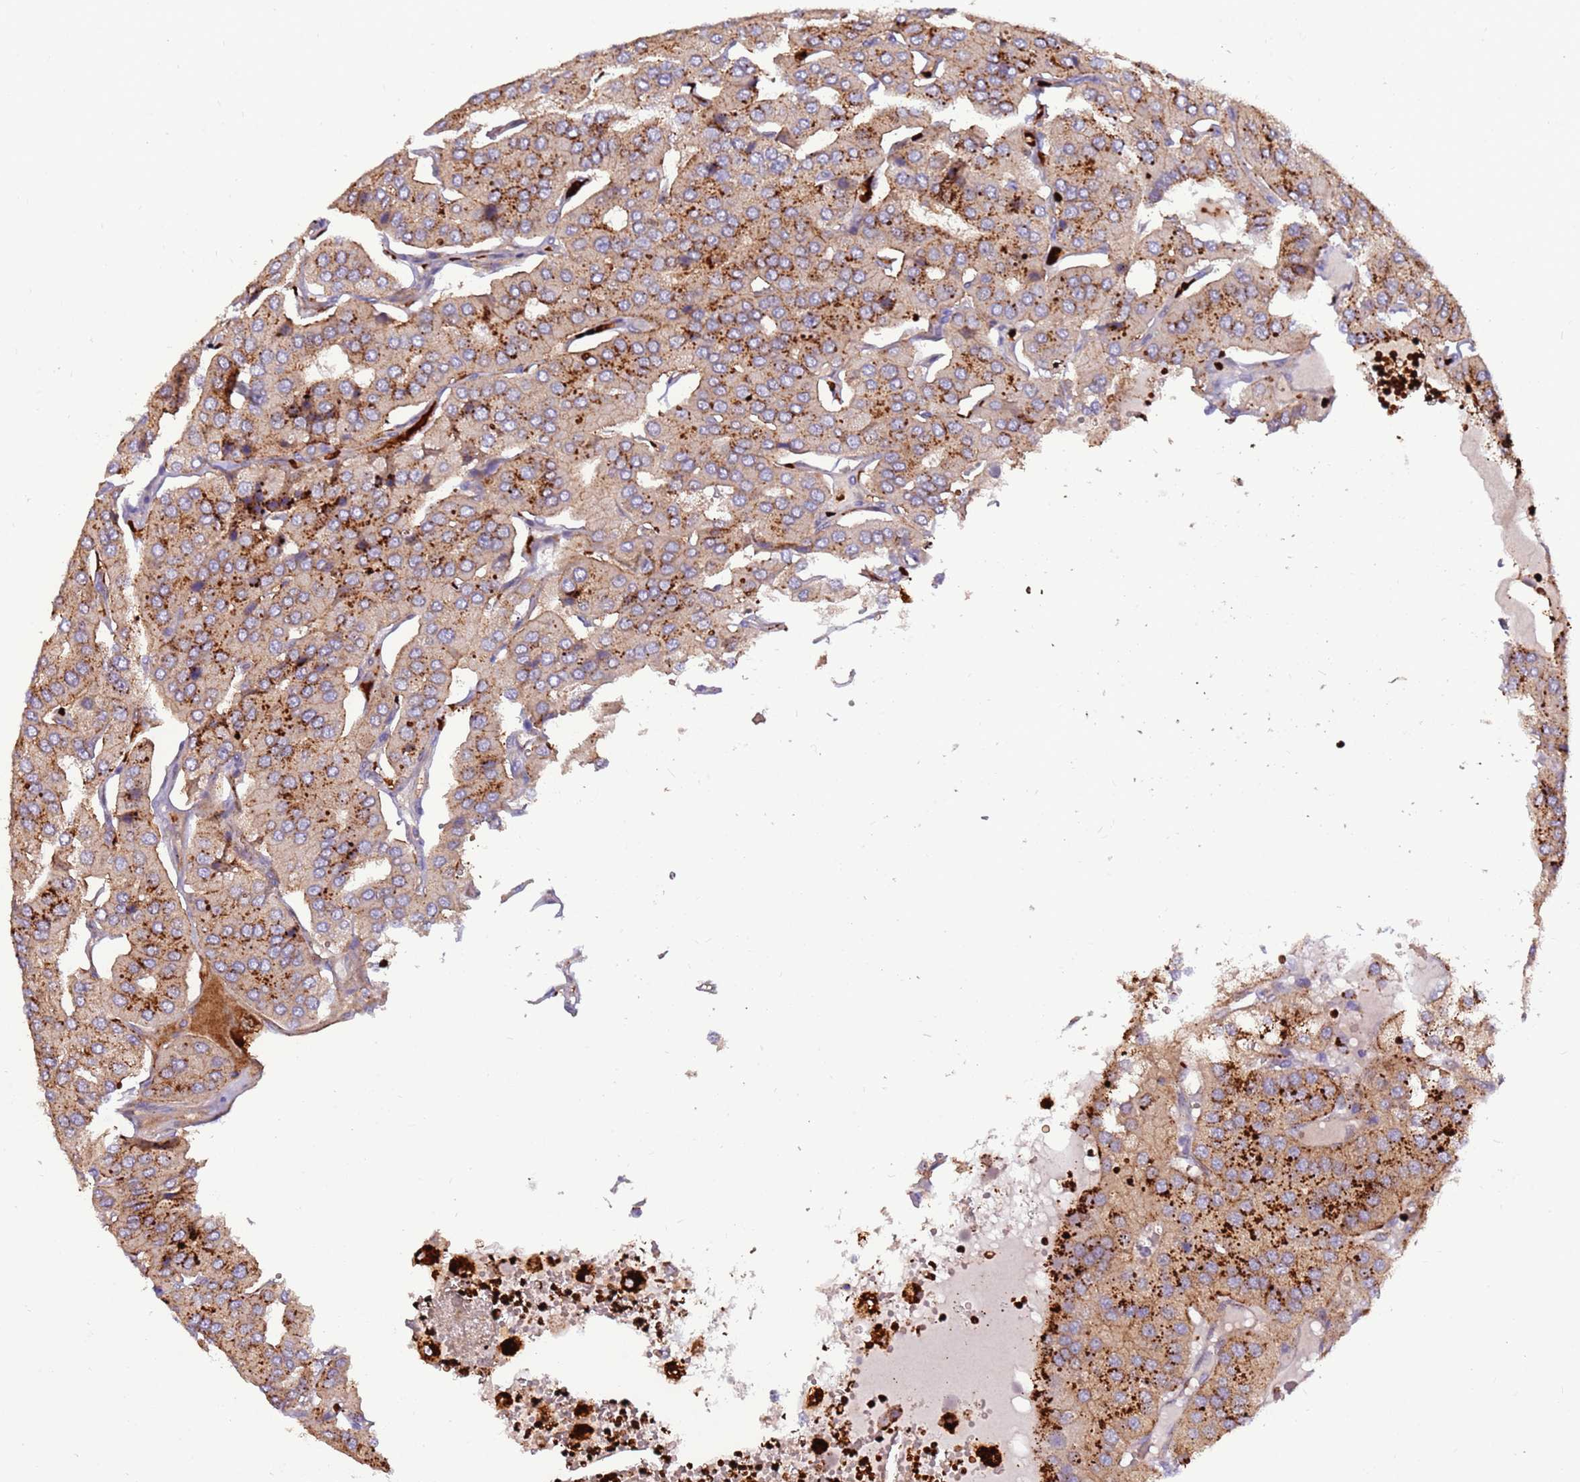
{"staining": {"intensity": "strong", "quantity": "25%-75%", "location": "cytoplasmic/membranous"}, "tissue": "parathyroid gland", "cell_type": "Glandular cells", "image_type": "normal", "snomed": [{"axis": "morphology", "description": "Normal tissue, NOS"}, {"axis": "morphology", "description": "Adenoma, NOS"}, {"axis": "topography", "description": "Parathyroid gland"}], "caption": "Protein staining reveals strong cytoplasmic/membranous staining in about 25%-75% of glandular cells in normal parathyroid gland.", "gene": "VPS36", "patient": {"sex": "female", "age": 86}}